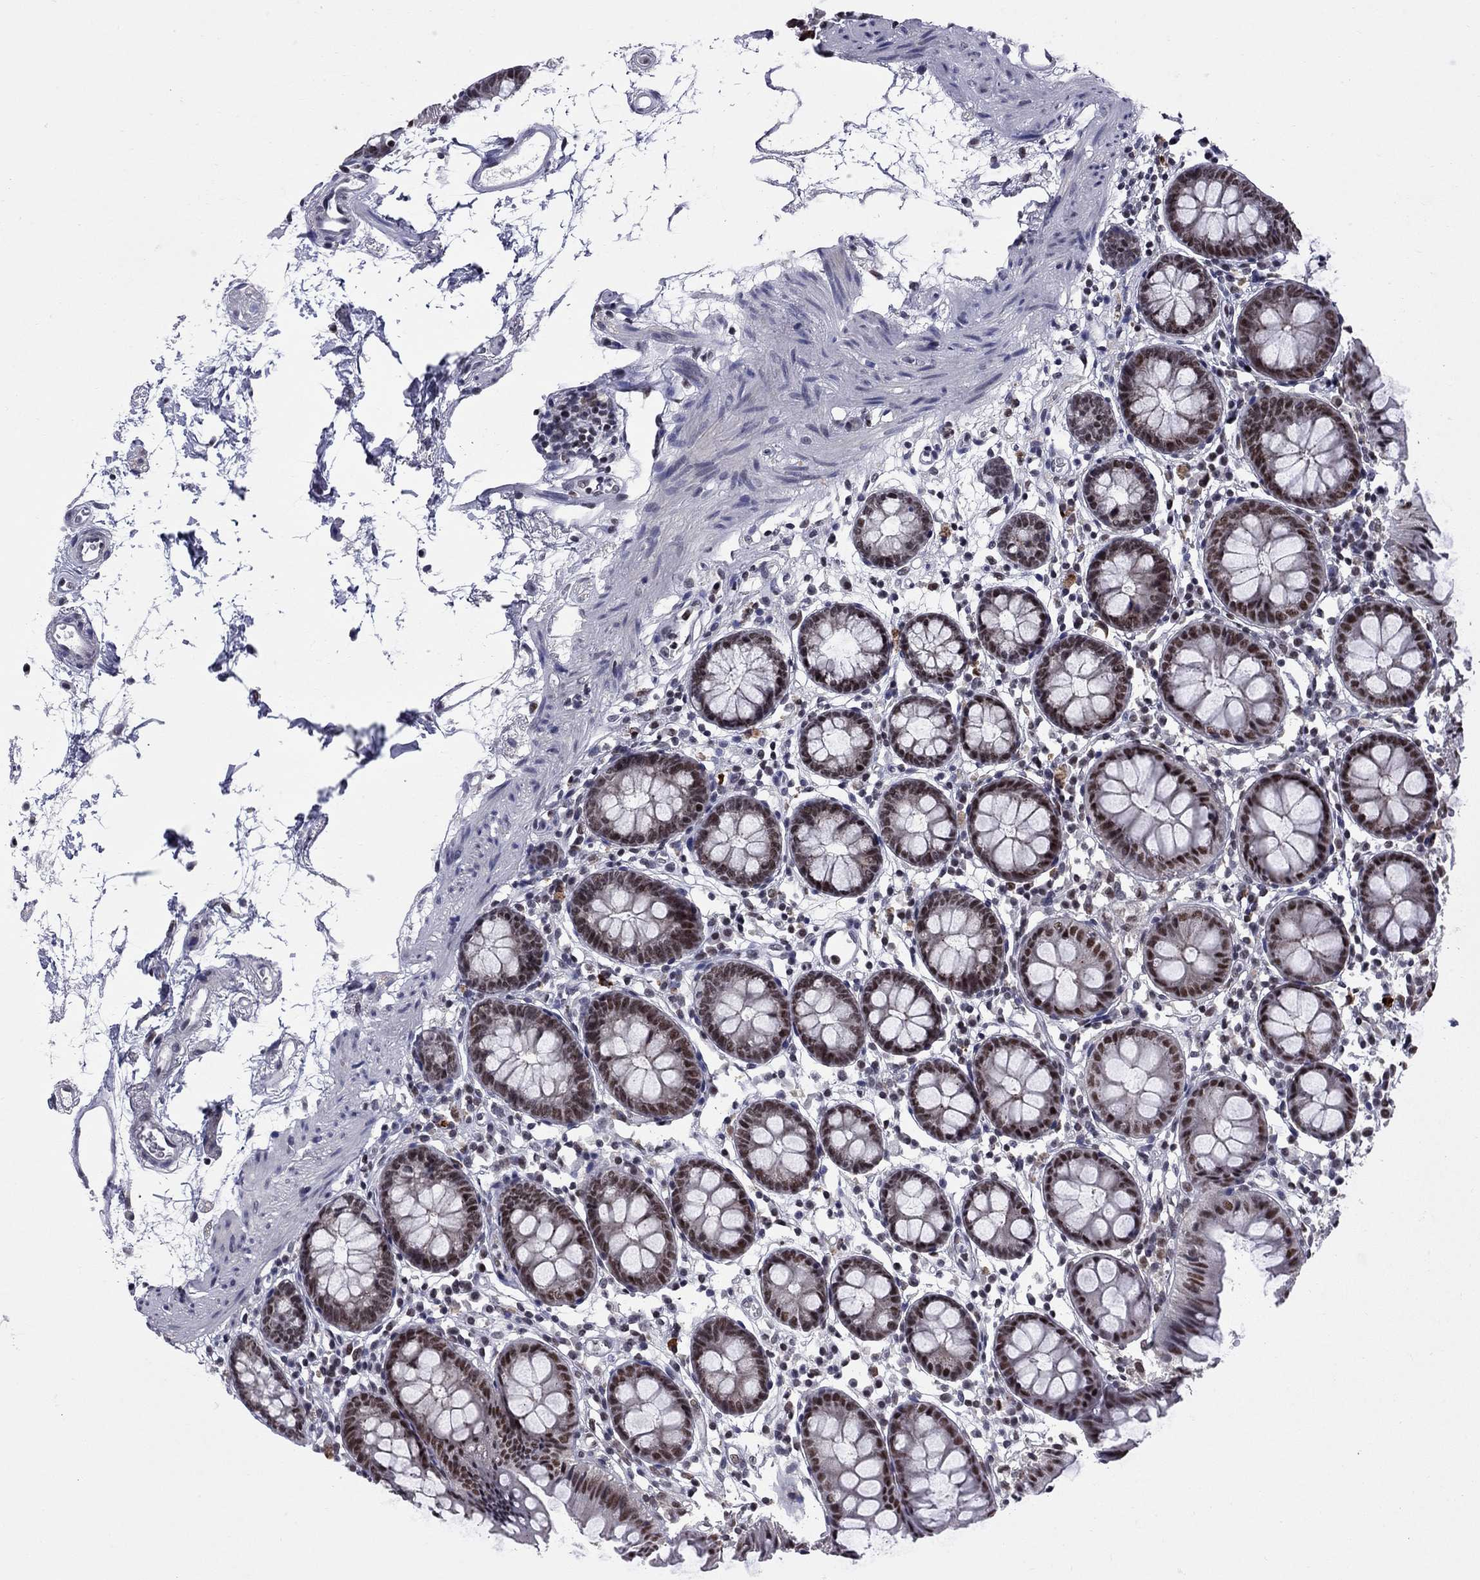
{"staining": {"intensity": "negative", "quantity": "none", "location": "none"}, "tissue": "colon", "cell_type": "Endothelial cells", "image_type": "normal", "snomed": [{"axis": "morphology", "description": "Normal tissue, NOS"}, {"axis": "topography", "description": "Colon"}], "caption": "High magnification brightfield microscopy of benign colon stained with DAB (3,3'-diaminobenzidine) (brown) and counterstained with hematoxylin (blue): endothelial cells show no significant staining.", "gene": "TAF9", "patient": {"sex": "female", "age": 84}}